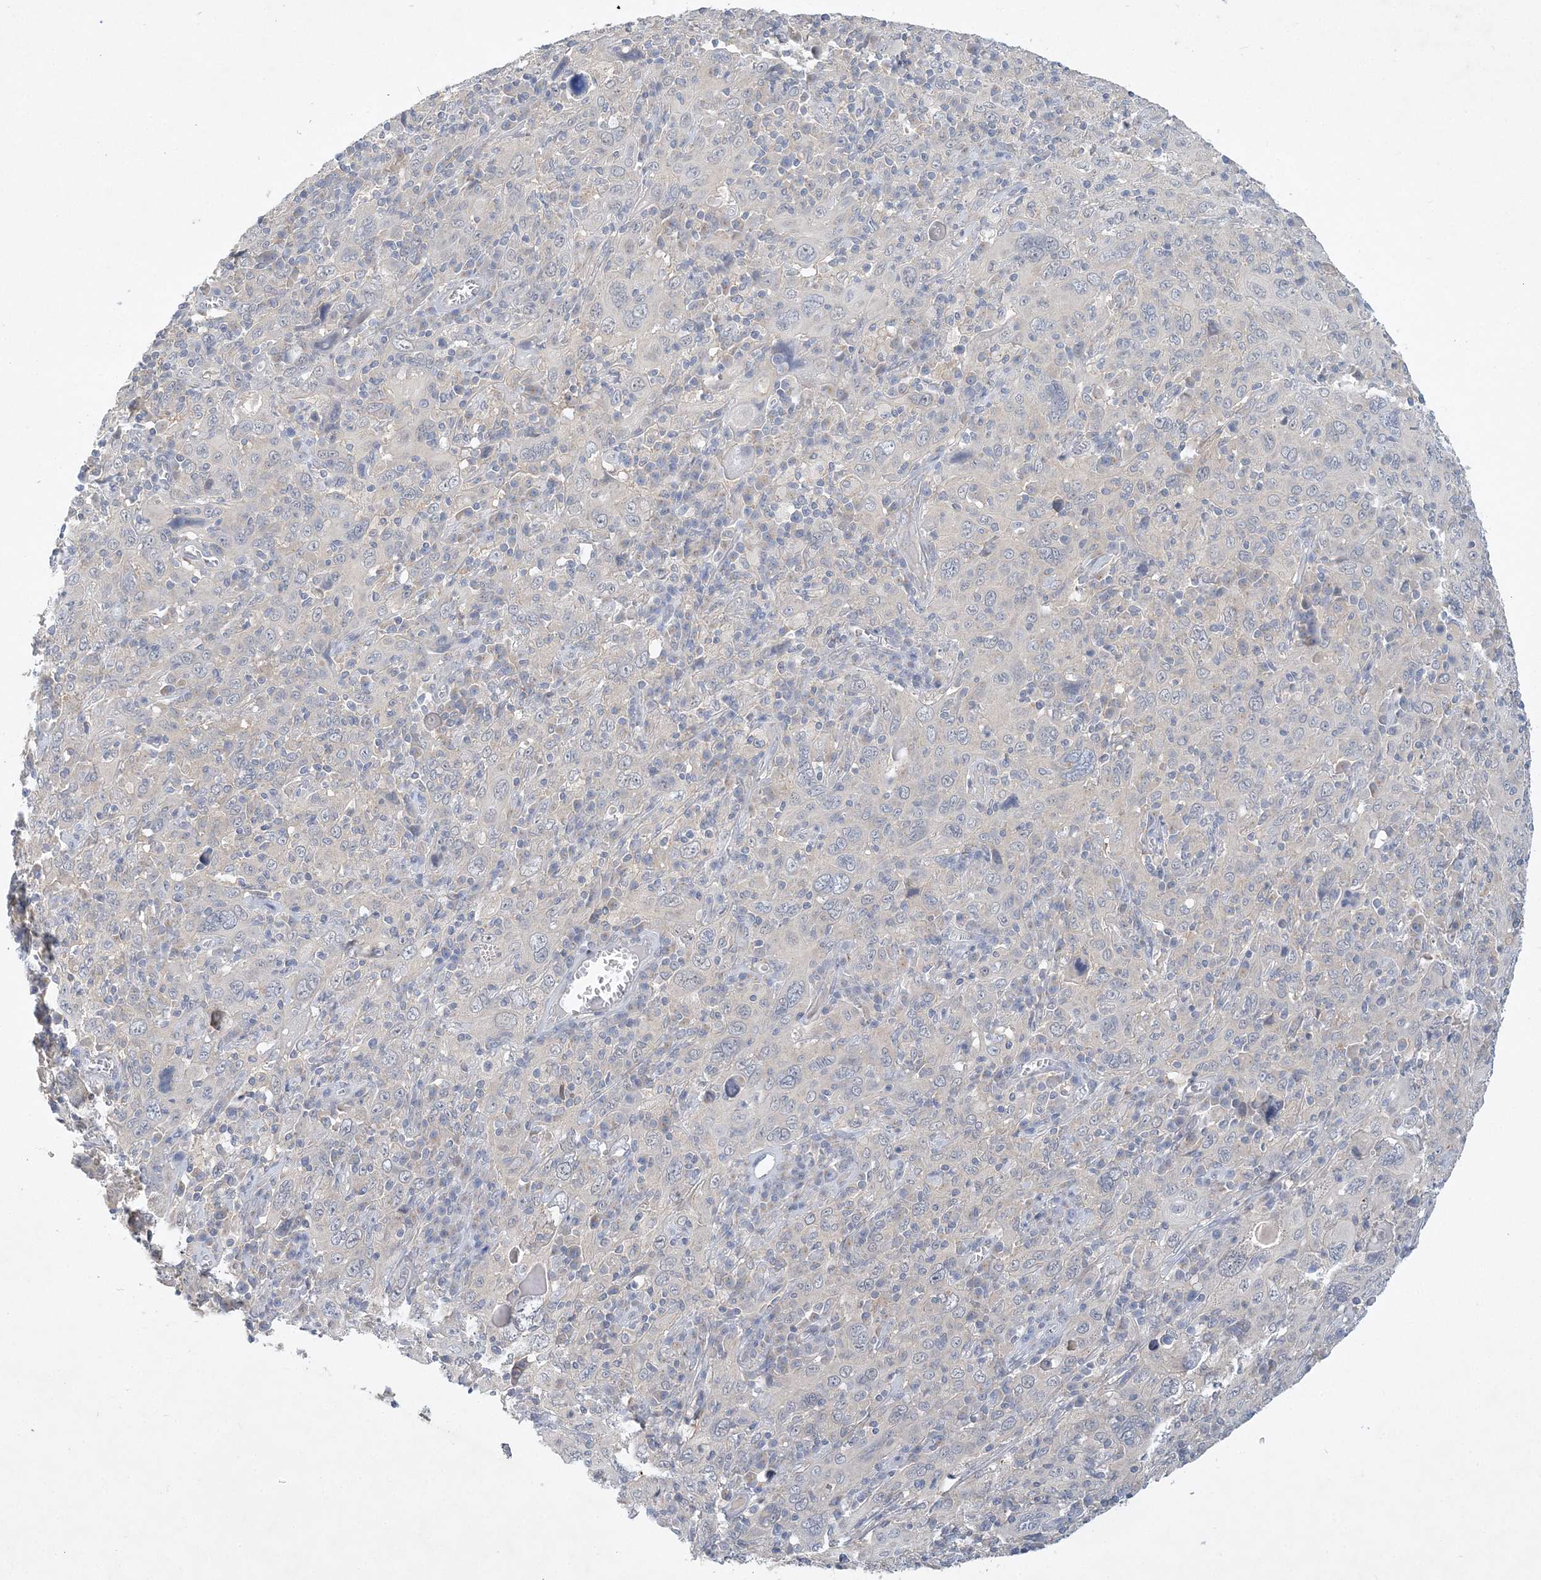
{"staining": {"intensity": "negative", "quantity": "none", "location": "none"}, "tissue": "cervical cancer", "cell_type": "Tumor cells", "image_type": "cancer", "snomed": [{"axis": "morphology", "description": "Squamous cell carcinoma, NOS"}, {"axis": "topography", "description": "Cervix"}], "caption": "There is no significant positivity in tumor cells of cervical squamous cell carcinoma.", "gene": "ANKRD35", "patient": {"sex": "female", "age": 46}}